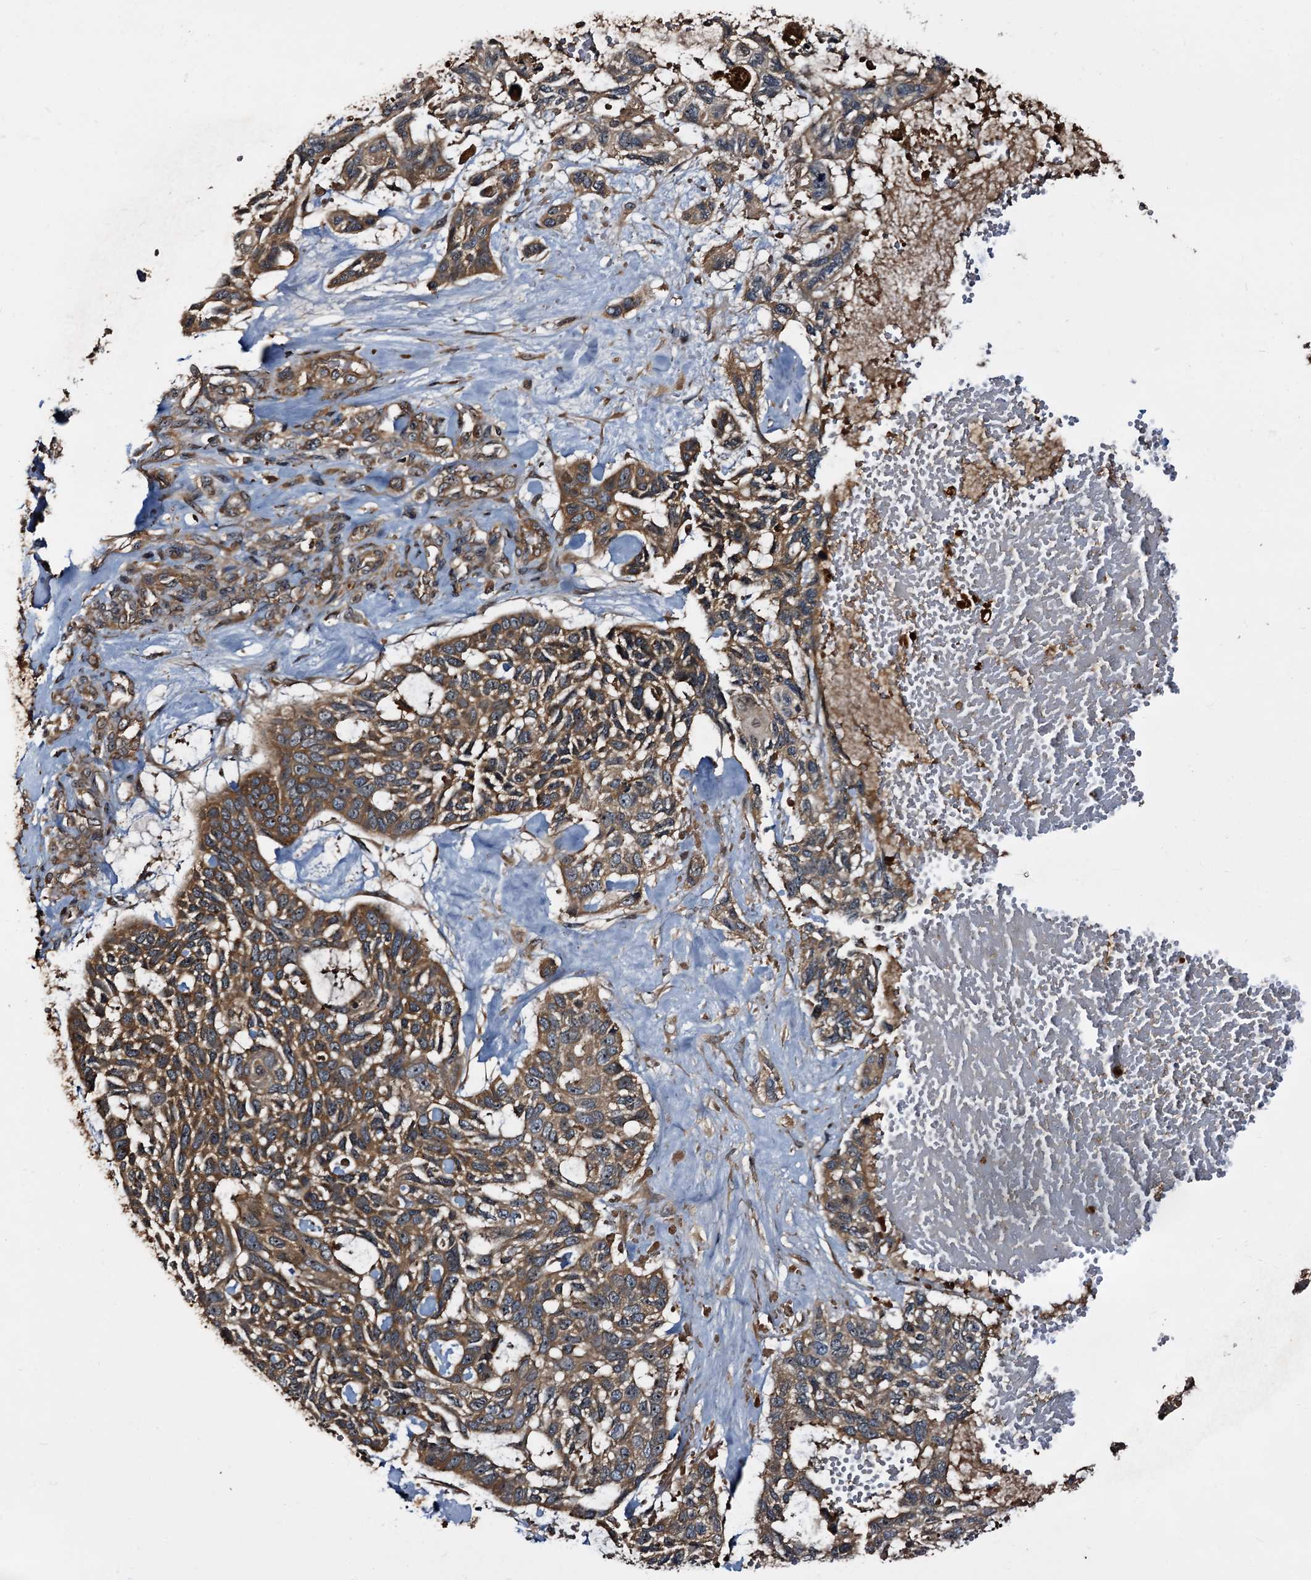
{"staining": {"intensity": "moderate", "quantity": ">75%", "location": "cytoplasmic/membranous"}, "tissue": "skin cancer", "cell_type": "Tumor cells", "image_type": "cancer", "snomed": [{"axis": "morphology", "description": "Basal cell carcinoma"}, {"axis": "topography", "description": "Skin"}], "caption": "Immunohistochemical staining of skin cancer (basal cell carcinoma) demonstrates medium levels of moderate cytoplasmic/membranous staining in approximately >75% of tumor cells. Using DAB (brown) and hematoxylin (blue) stains, captured at high magnification using brightfield microscopy.", "gene": "PEX5", "patient": {"sex": "male", "age": 88}}